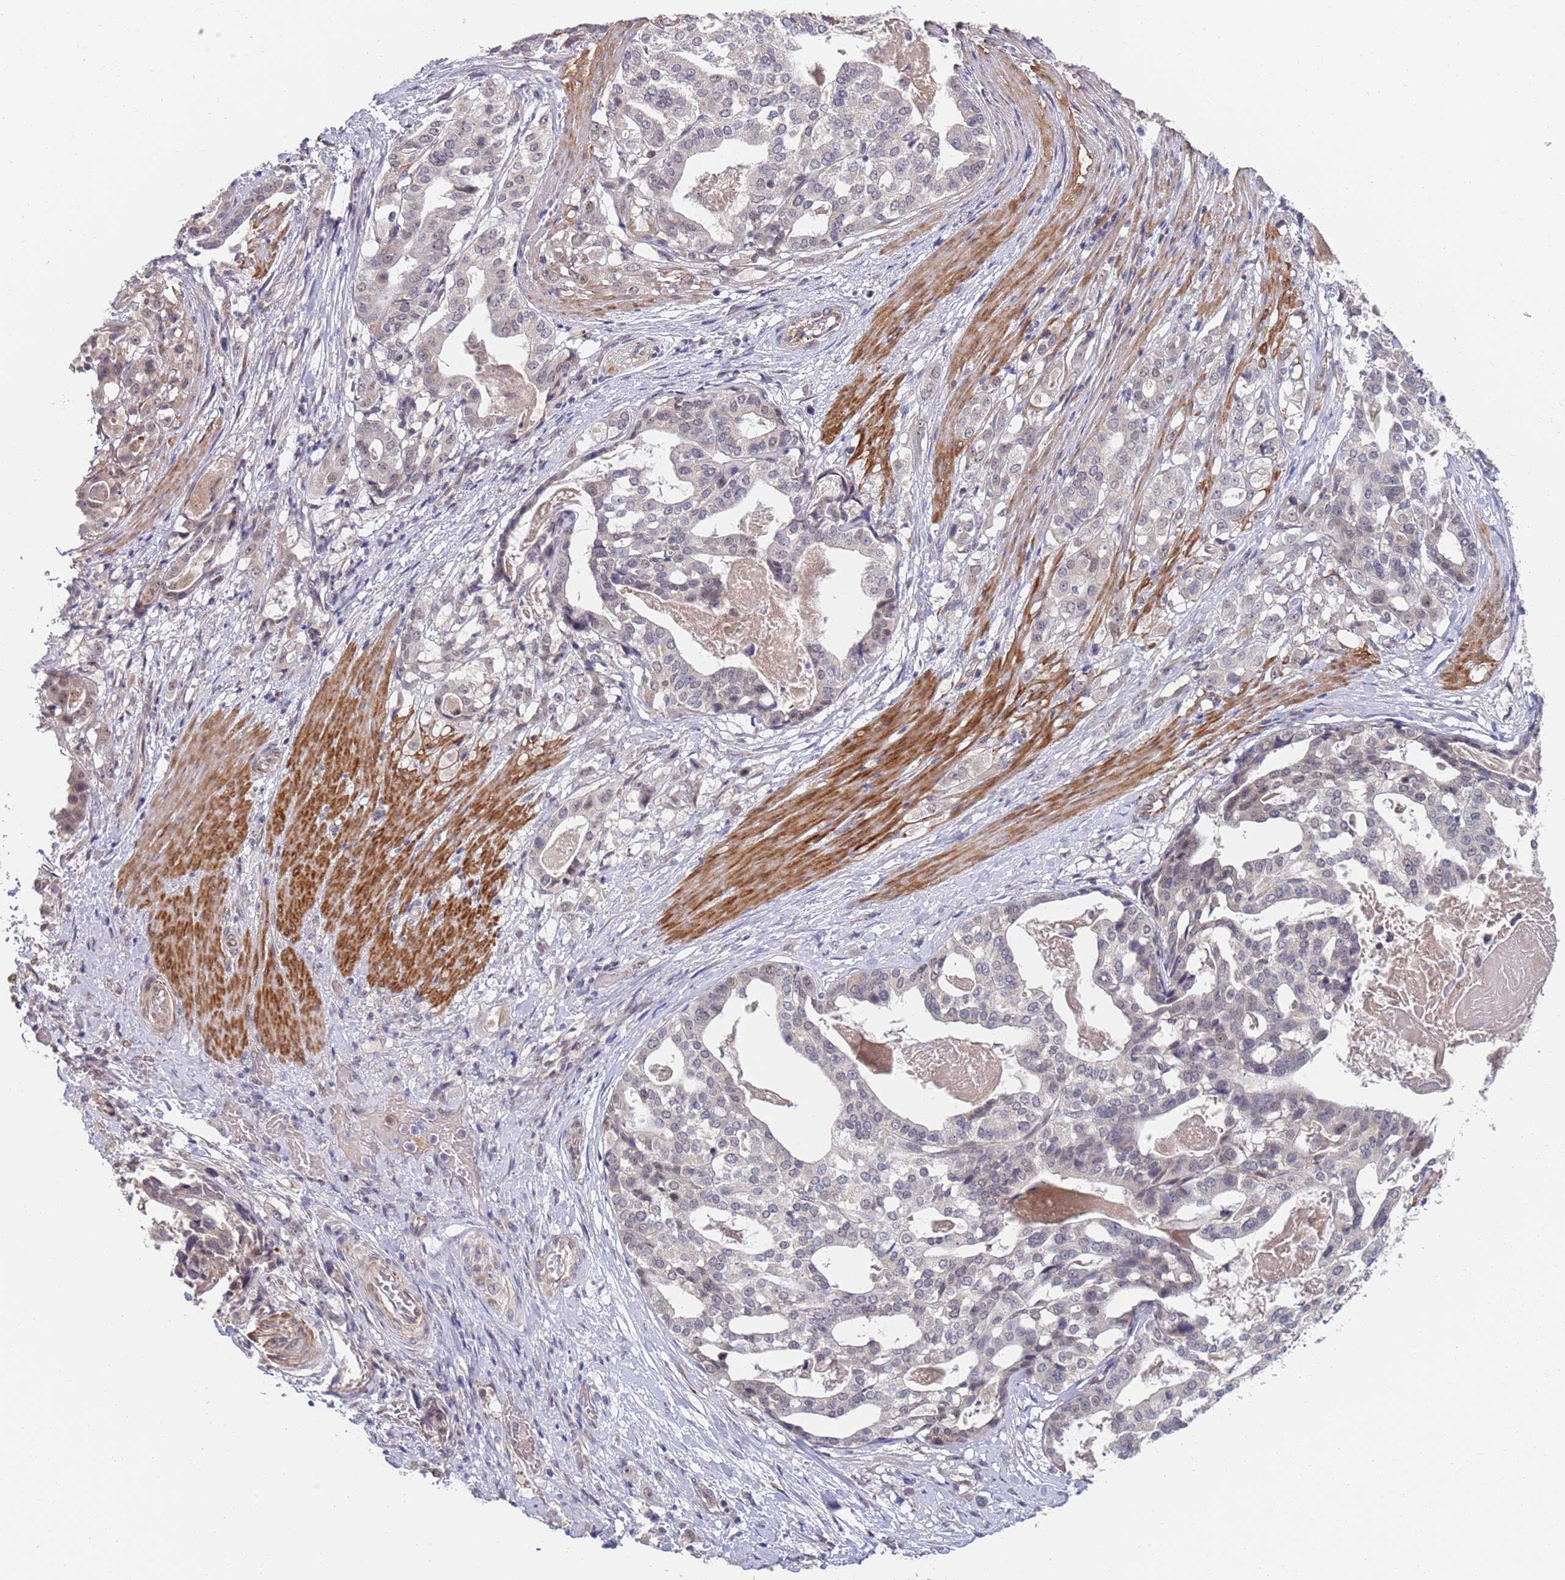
{"staining": {"intensity": "negative", "quantity": "none", "location": "none"}, "tissue": "stomach cancer", "cell_type": "Tumor cells", "image_type": "cancer", "snomed": [{"axis": "morphology", "description": "Adenocarcinoma, NOS"}, {"axis": "topography", "description": "Stomach"}], "caption": "Tumor cells are negative for protein expression in human stomach cancer. The staining is performed using DAB (3,3'-diaminobenzidine) brown chromogen with nuclei counter-stained in using hematoxylin.", "gene": "B4GALT4", "patient": {"sex": "male", "age": 48}}